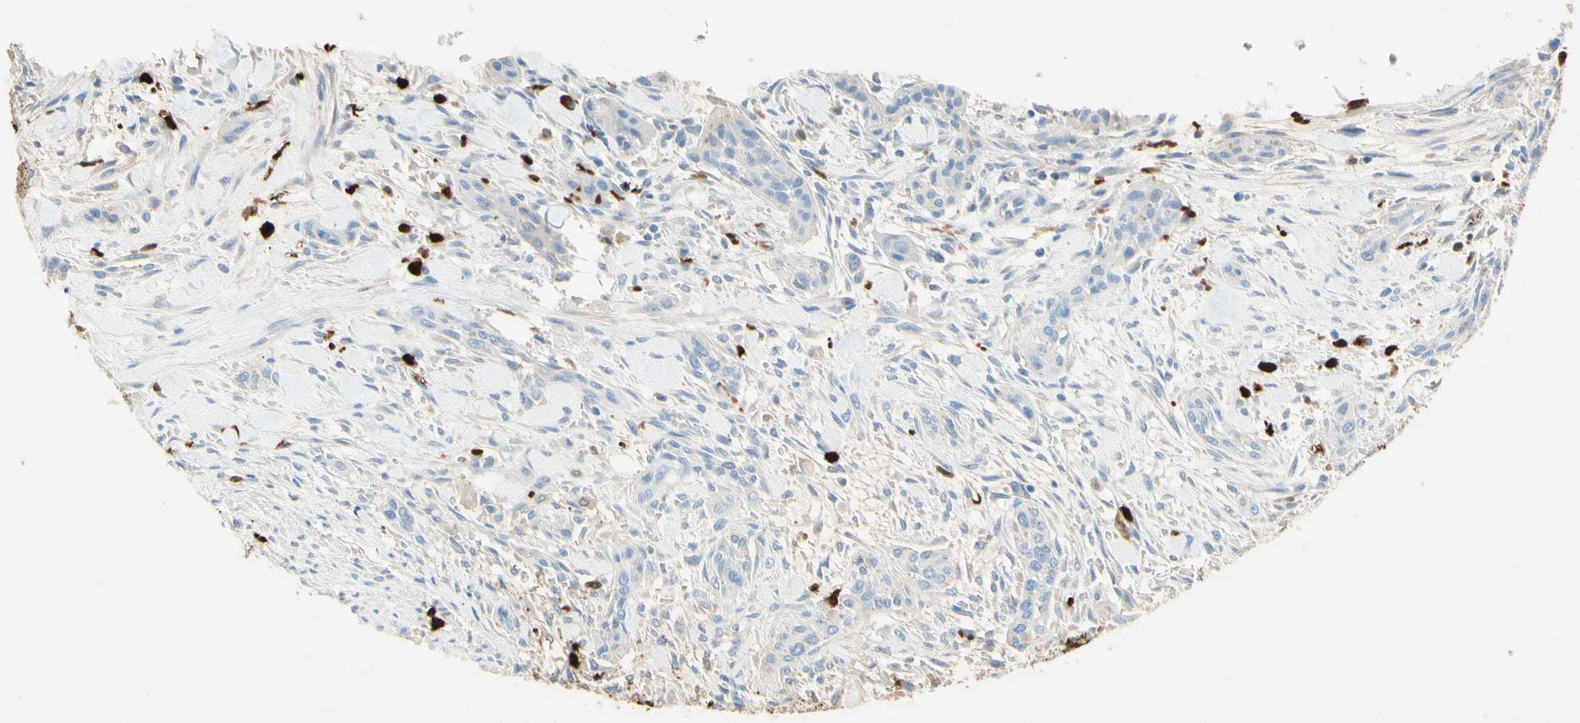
{"staining": {"intensity": "negative", "quantity": "none", "location": "none"}, "tissue": "urothelial cancer", "cell_type": "Tumor cells", "image_type": "cancer", "snomed": [{"axis": "morphology", "description": "Urothelial carcinoma, High grade"}, {"axis": "topography", "description": "Urinary bladder"}], "caption": "A micrograph of urothelial cancer stained for a protein reveals no brown staining in tumor cells.", "gene": "NFKBIZ", "patient": {"sex": "male", "age": 35}}